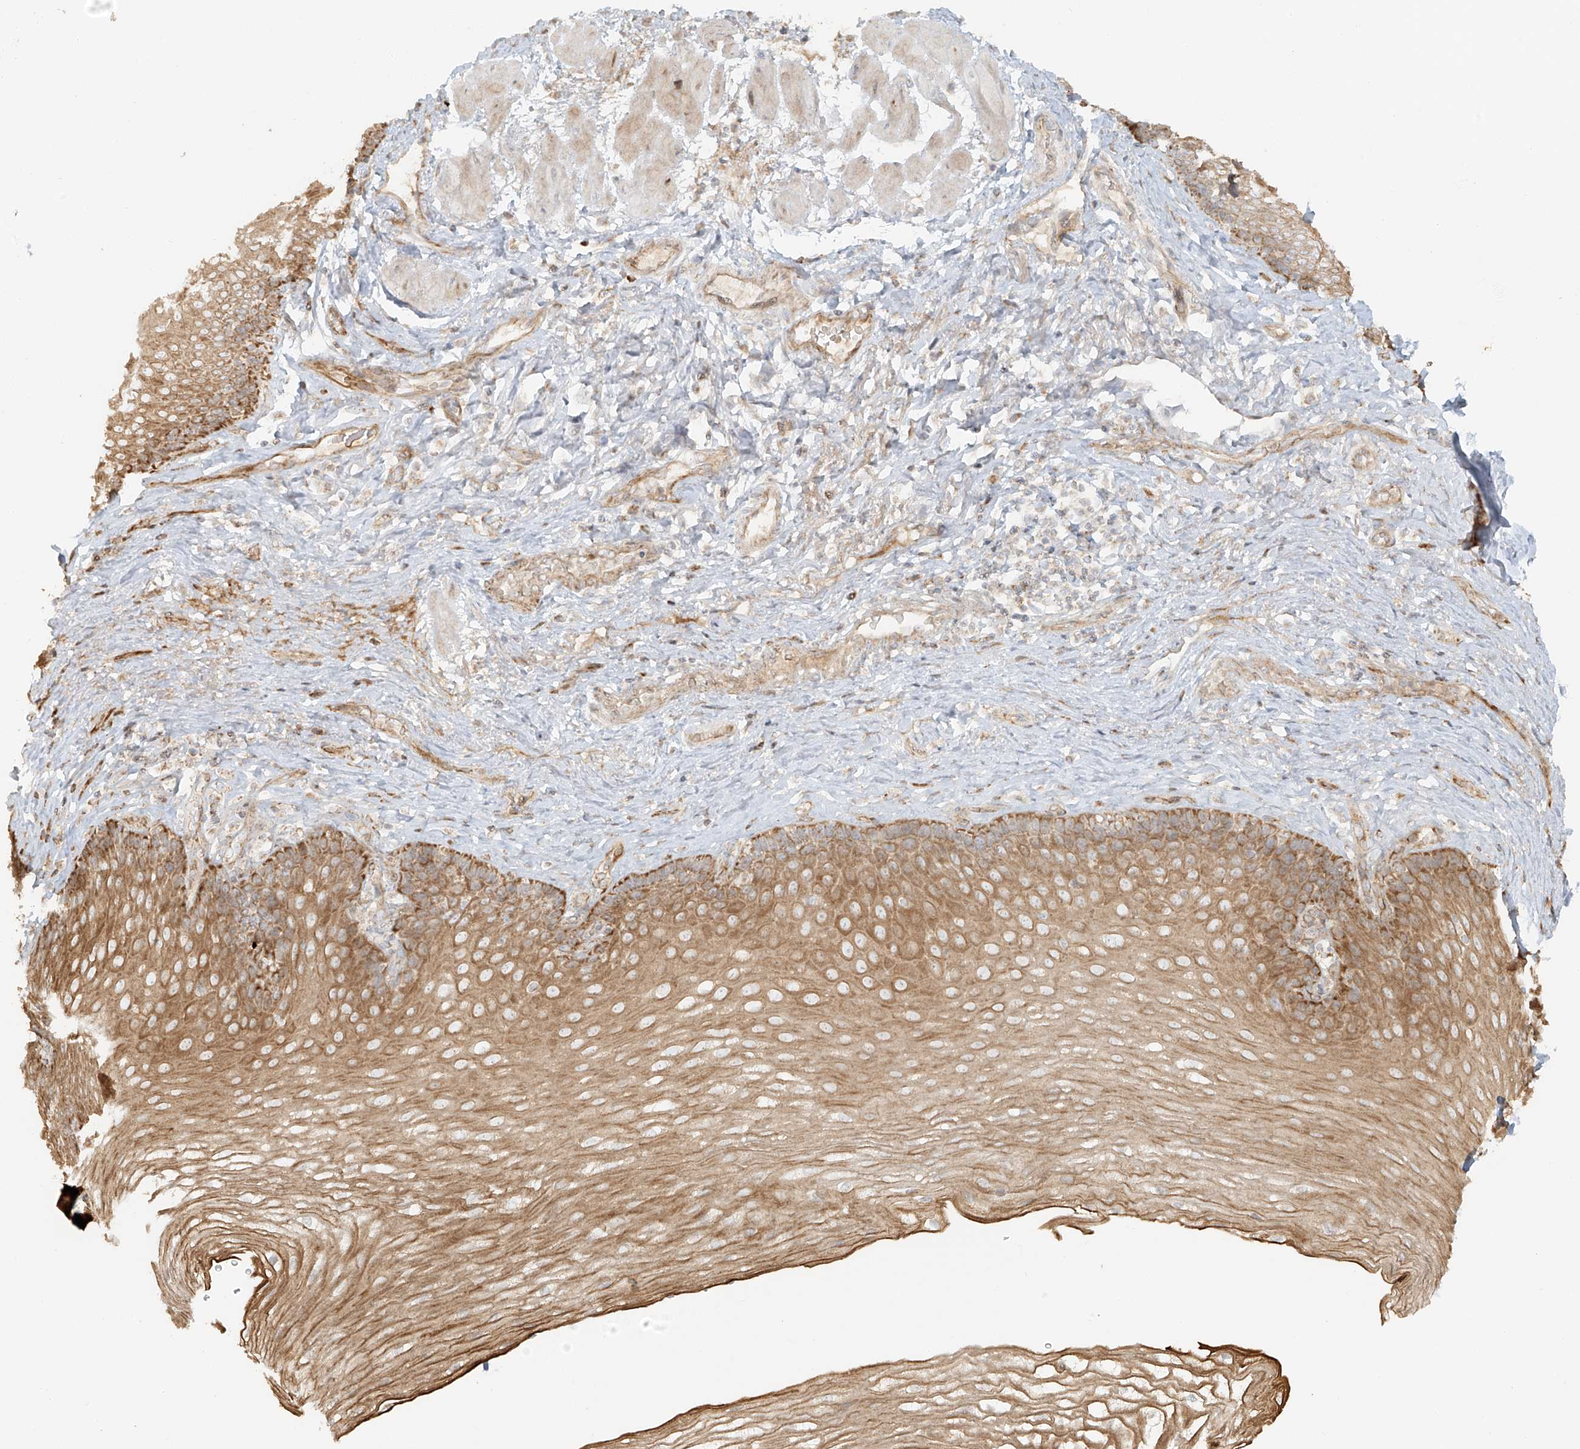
{"staining": {"intensity": "moderate", "quantity": ">75%", "location": "cytoplasmic/membranous"}, "tissue": "esophagus", "cell_type": "Squamous epithelial cells", "image_type": "normal", "snomed": [{"axis": "morphology", "description": "Normal tissue, NOS"}, {"axis": "topography", "description": "Esophagus"}], "caption": "IHC micrograph of normal esophagus stained for a protein (brown), which shows medium levels of moderate cytoplasmic/membranous staining in approximately >75% of squamous epithelial cells.", "gene": "MIPEP", "patient": {"sex": "female", "age": 66}}